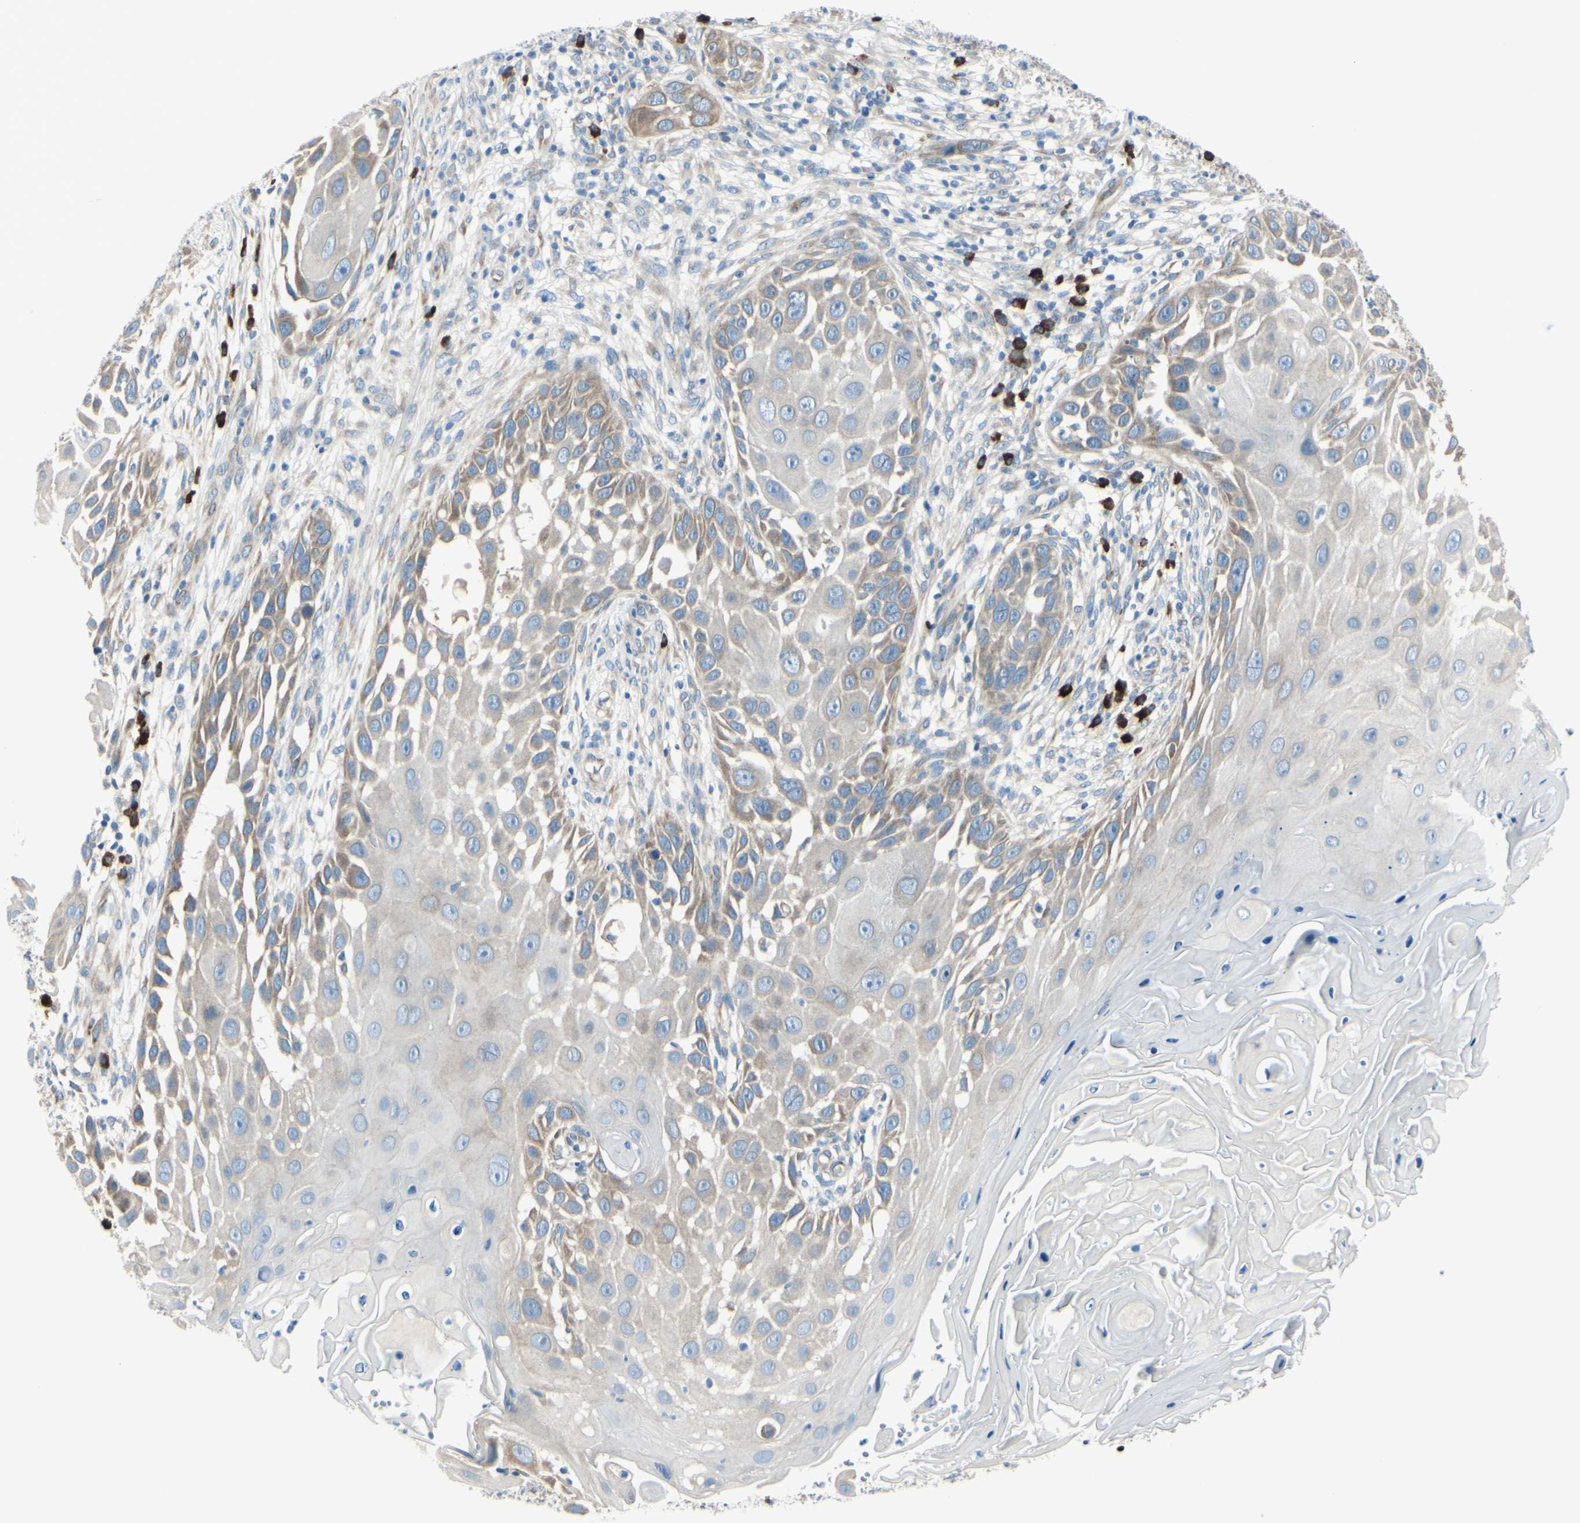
{"staining": {"intensity": "weak", "quantity": "25%-75%", "location": "cytoplasmic/membranous"}, "tissue": "skin cancer", "cell_type": "Tumor cells", "image_type": "cancer", "snomed": [{"axis": "morphology", "description": "Squamous cell carcinoma, NOS"}, {"axis": "topography", "description": "Skin"}], "caption": "Immunohistochemical staining of human skin cancer reveals weak cytoplasmic/membranous protein positivity in approximately 25%-75% of tumor cells.", "gene": "SELENOS", "patient": {"sex": "female", "age": 44}}